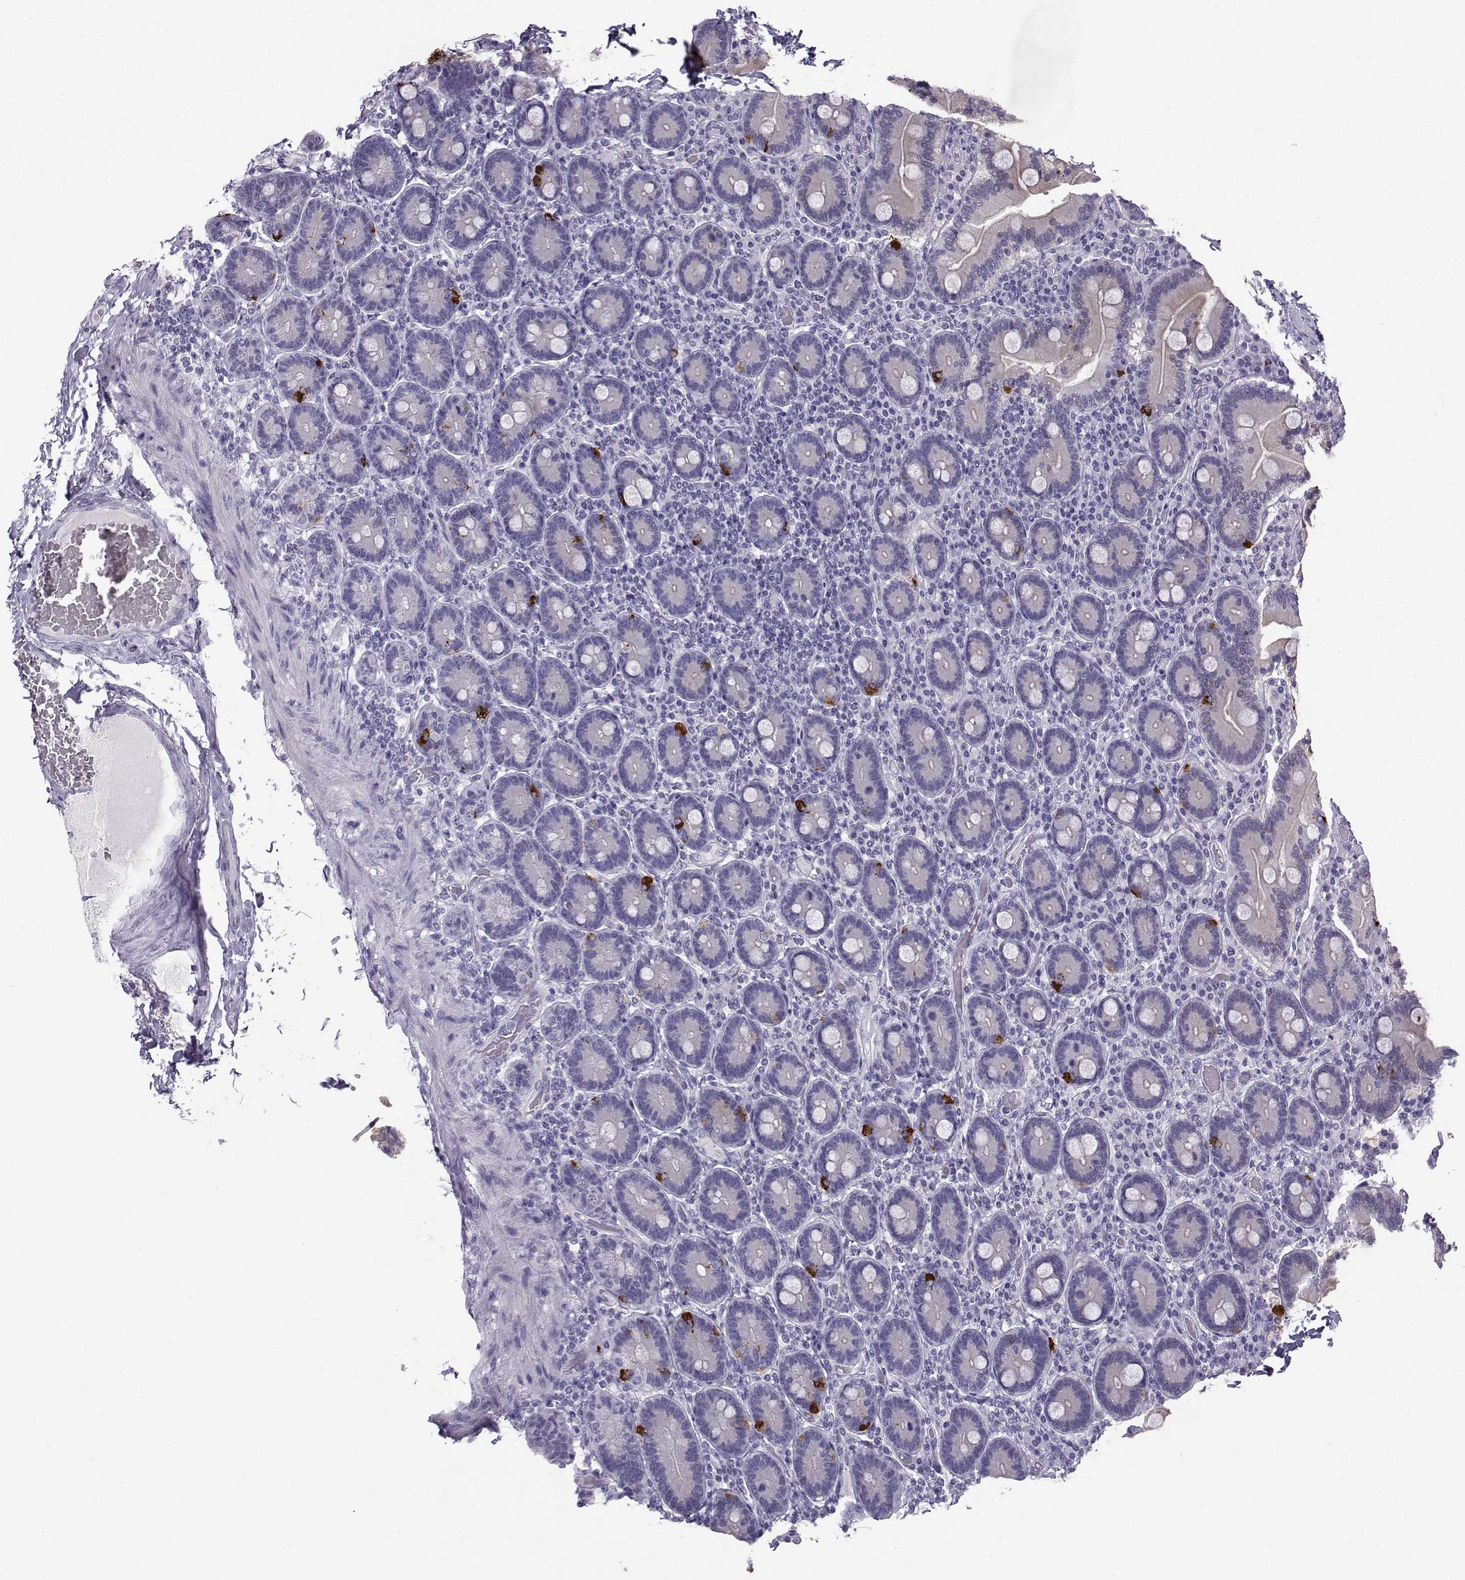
{"staining": {"intensity": "strong", "quantity": "<25%", "location": "cytoplasmic/membranous"}, "tissue": "duodenum", "cell_type": "Glandular cells", "image_type": "normal", "snomed": [{"axis": "morphology", "description": "Normal tissue, NOS"}, {"axis": "topography", "description": "Duodenum"}], "caption": "Human duodenum stained for a protein (brown) reveals strong cytoplasmic/membranous positive staining in approximately <25% of glandular cells.", "gene": "ZBTB8B", "patient": {"sex": "female", "age": 62}}